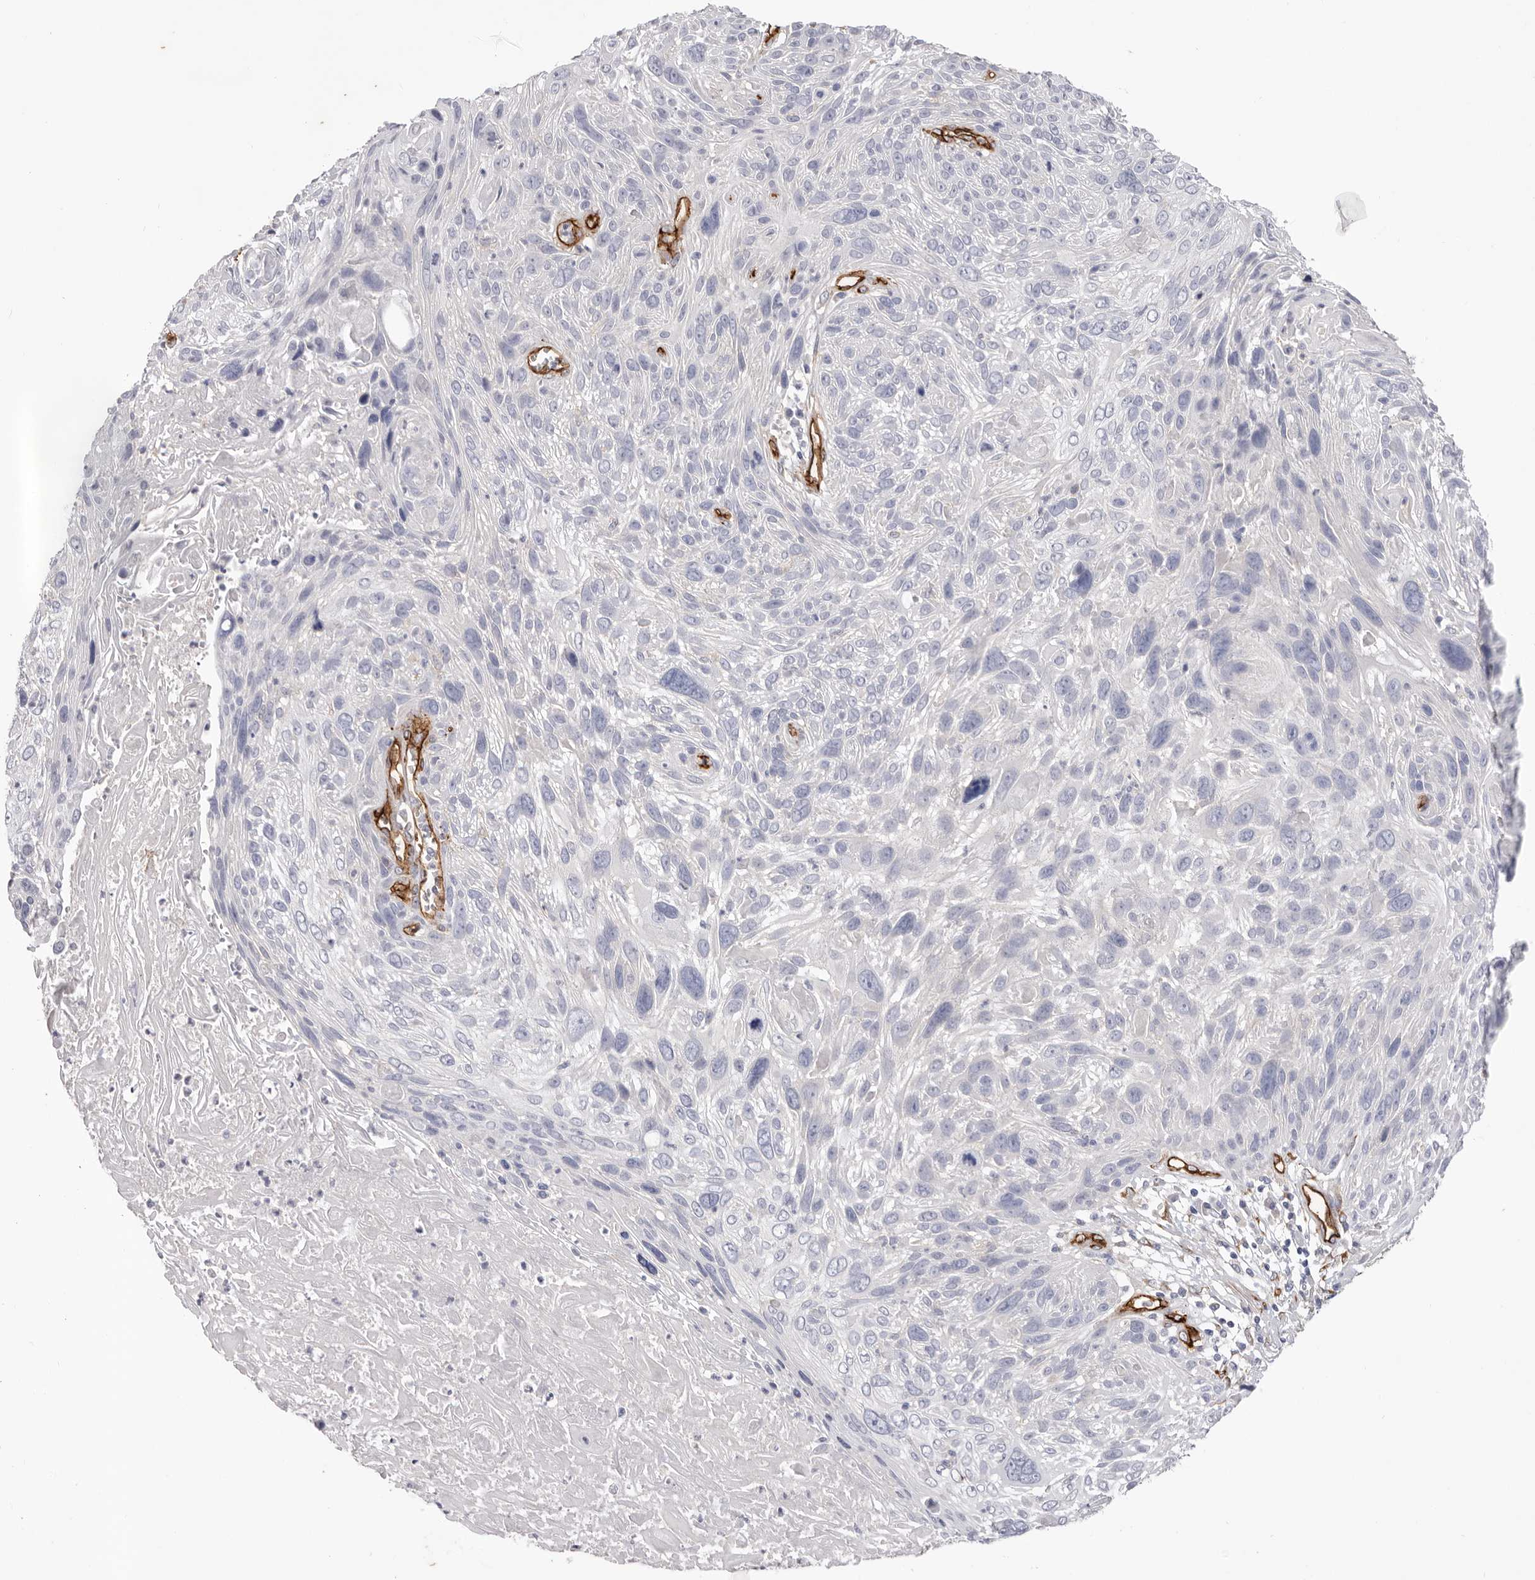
{"staining": {"intensity": "negative", "quantity": "none", "location": "none"}, "tissue": "cervical cancer", "cell_type": "Tumor cells", "image_type": "cancer", "snomed": [{"axis": "morphology", "description": "Squamous cell carcinoma, NOS"}, {"axis": "topography", "description": "Cervix"}], "caption": "This micrograph is of cervical squamous cell carcinoma stained with immunohistochemistry to label a protein in brown with the nuclei are counter-stained blue. There is no expression in tumor cells.", "gene": "LRRC66", "patient": {"sex": "female", "age": 51}}